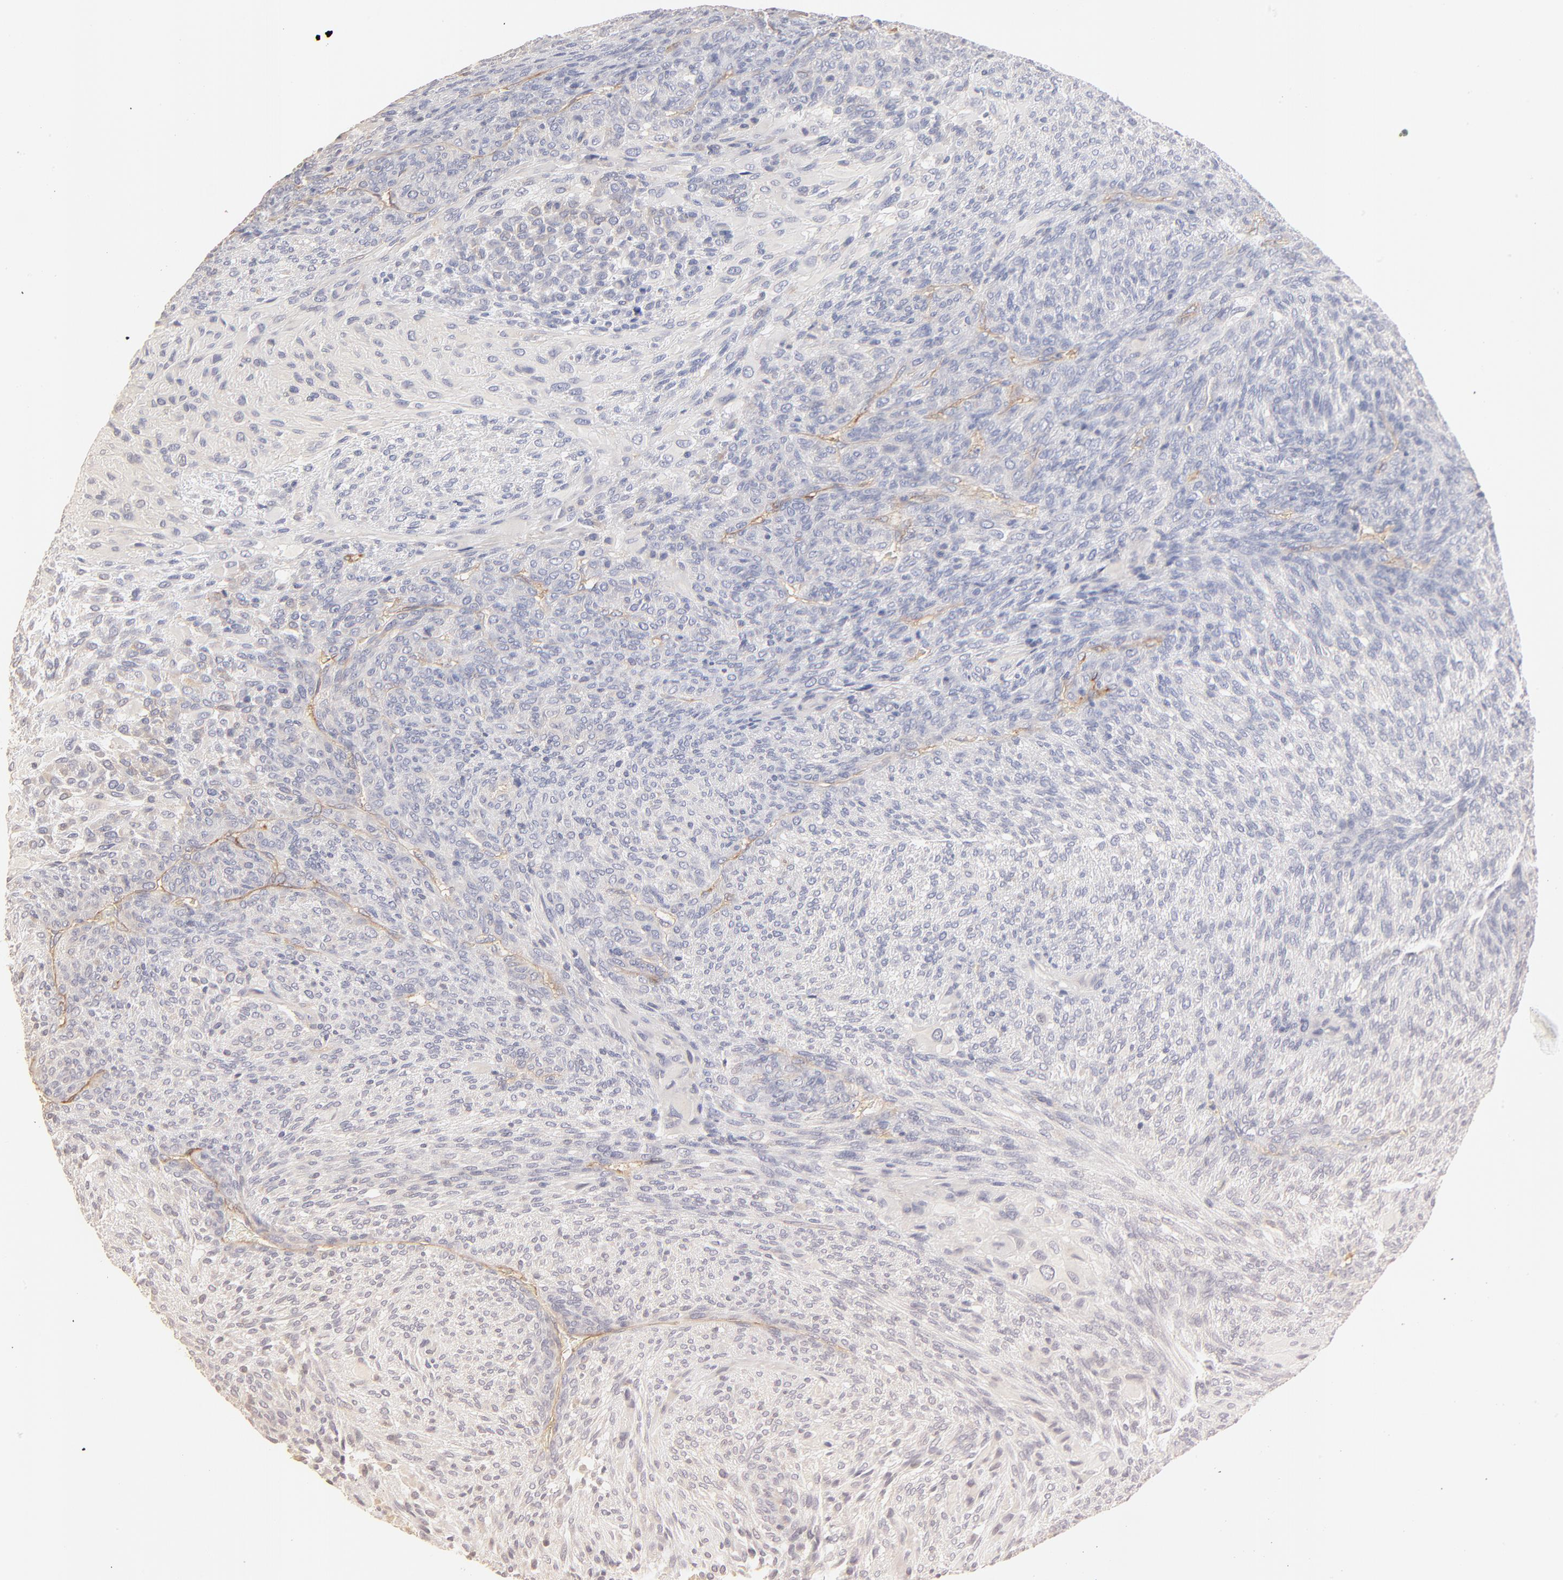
{"staining": {"intensity": "negative", "quantity": "none", "location": "none"}, "tissue": "glioma", "cell_type": "Tumor cells", "image_type": "cancer", "snomed": [{"axis": "morphology", "description": "Glioma, malignant, High grade"}, {"axis": "topography", "description": "Brain"}], "caption": "High-grade glioma (malignant) was stained to show a protein in brown. There is no significant expression in tumor cells.", "gene": "ITGA8", "patient": {"sex": "female", "age": 50}}